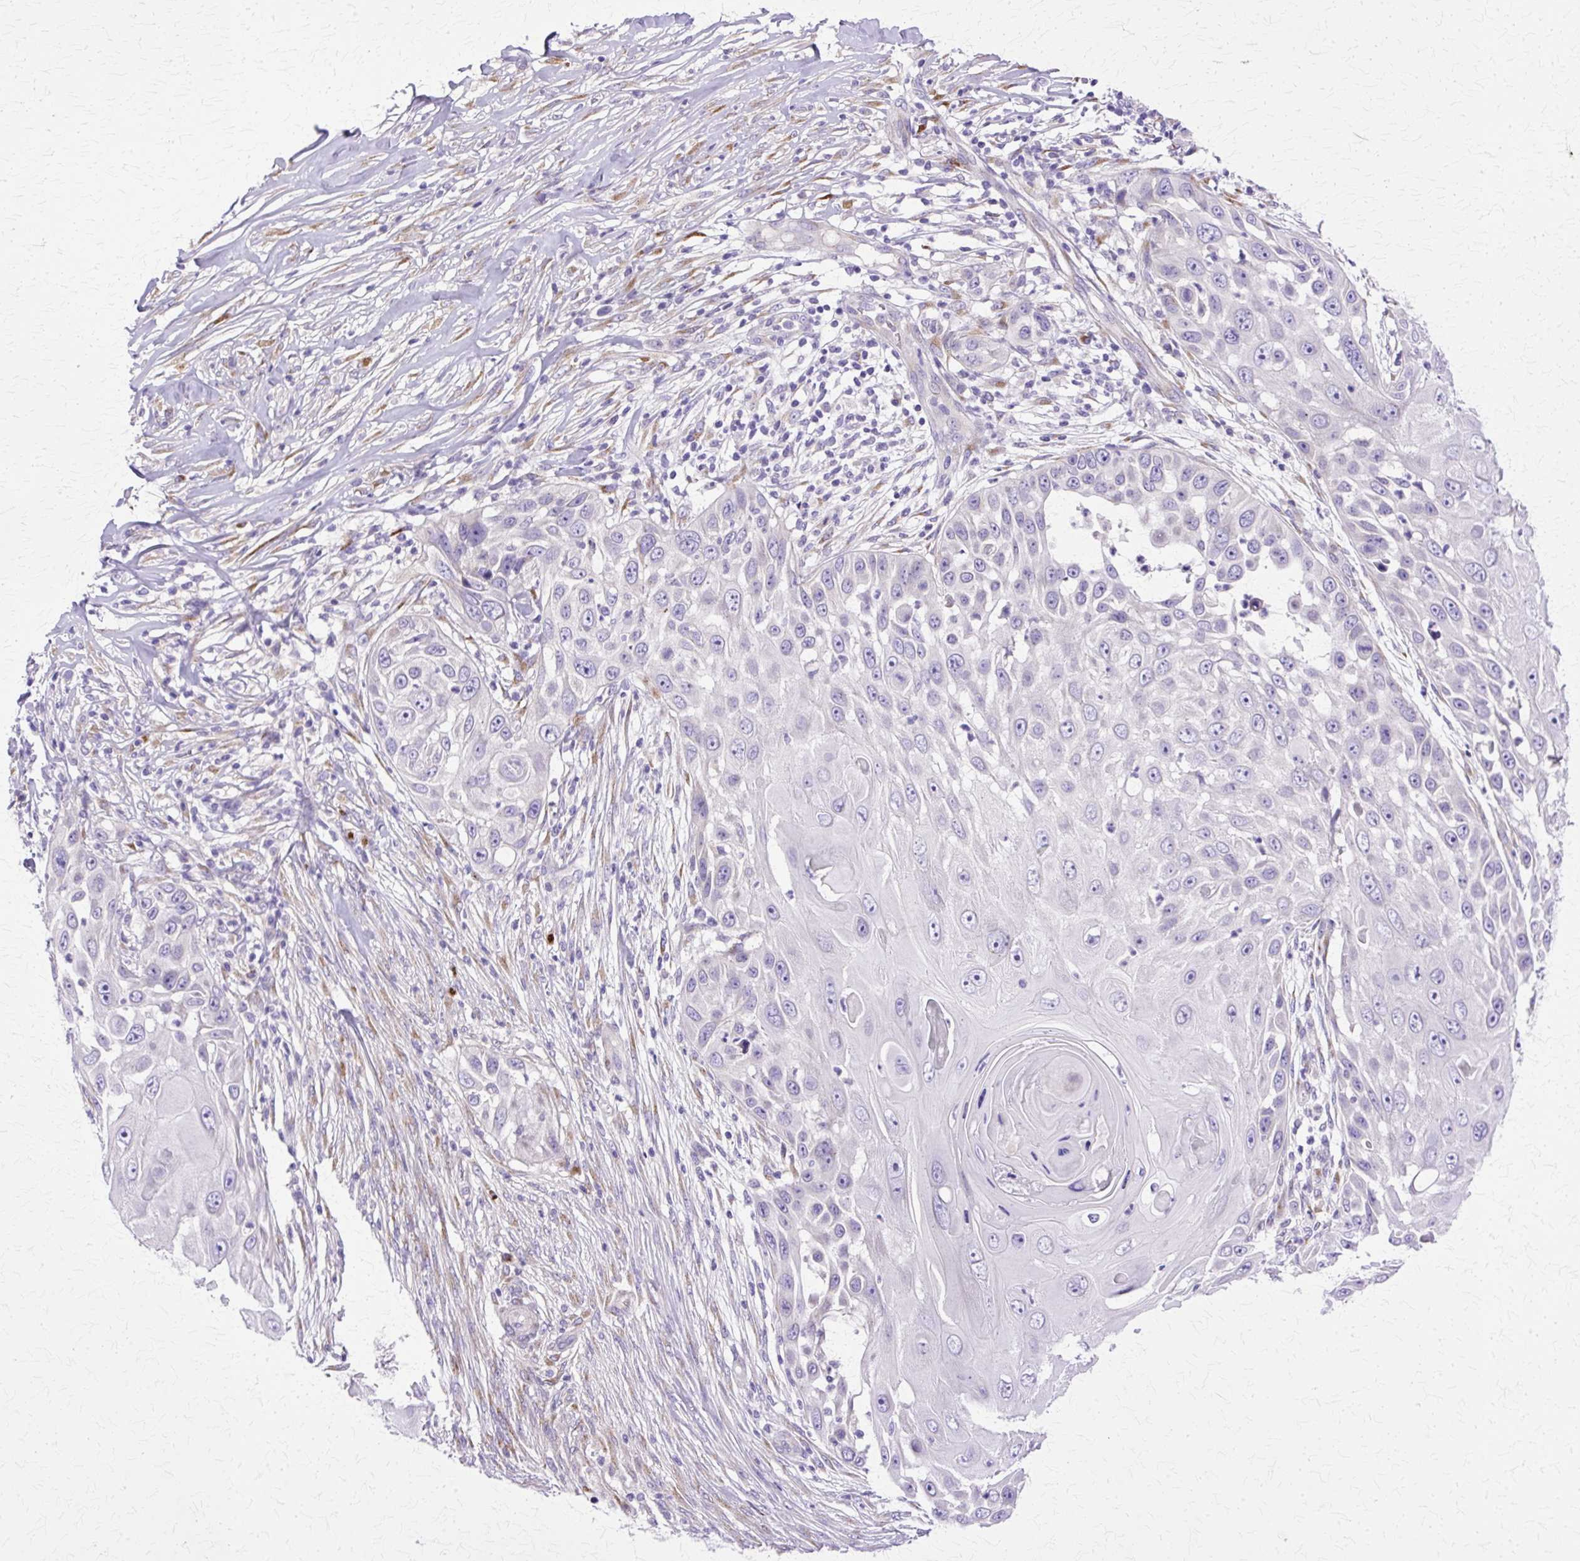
{"staining": {"intensity": "negative", "quantity": "none", "location": "none"}, "tissue": "skin cancer", "cell_type": "Tumor cells", "image_type": "cancer", "snomed": [{"axis": "morphology", "description": "Squamous cell carcinoma, NOS"}, {"axis": "topography", "description": "Skin"}], "caption": "High magnification brightfield microscopy of skin cancer (squamous cell carcinoma) stained with DAB (3,3'-diaminobenzidine) (brown) and counterstained with hematoxylin (blue): tumor cells show no significant positivity.", "gene": "TBC1D3G", "patient": {"sex": "female", "age": 44}}